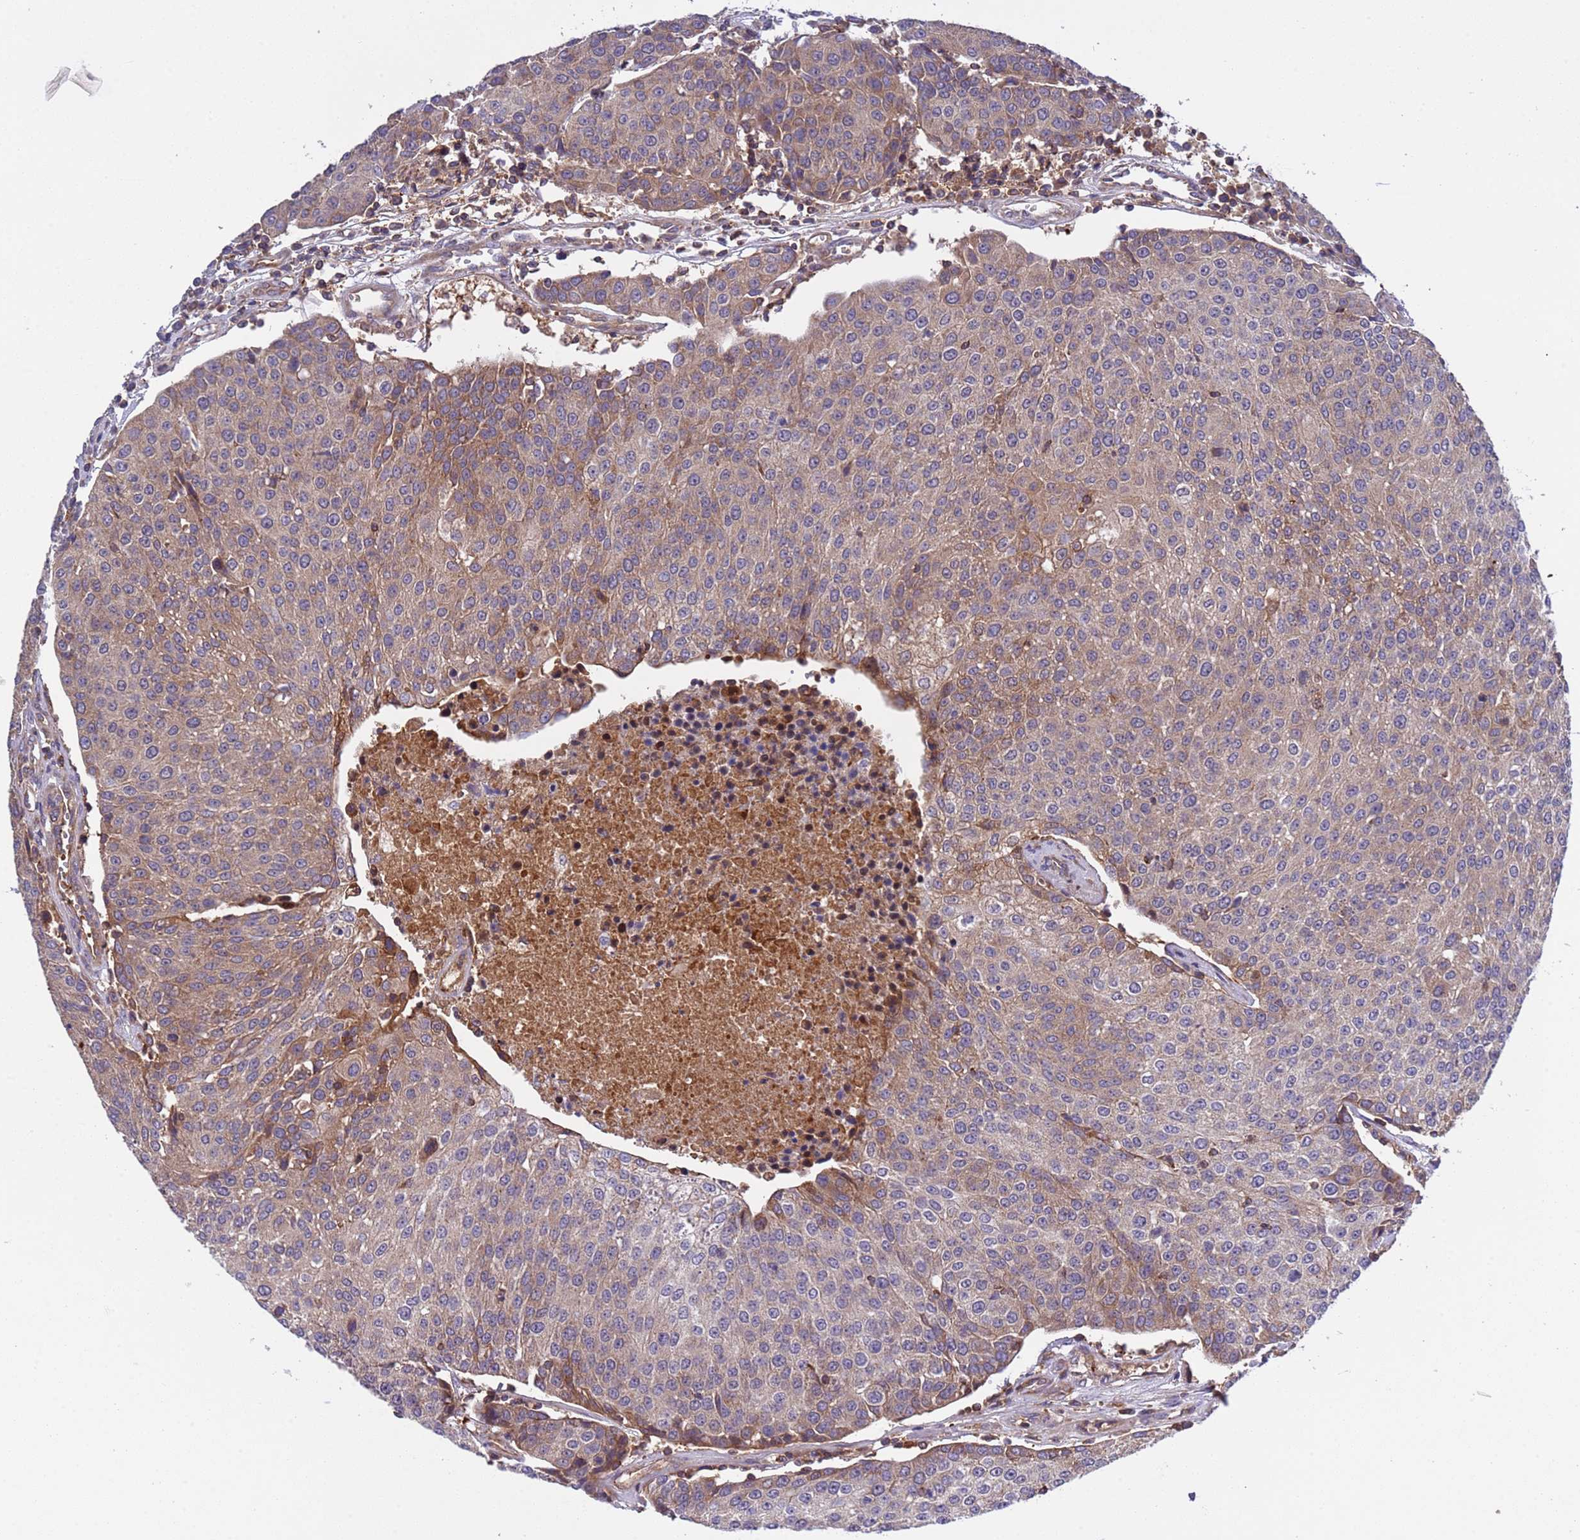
{"staining": {"intensity": "weak", "quantity": "25%-75%", "location": "cytoplasmic/membranous"}, "tissue": "urothelial cancer", "cell_type": "Tumor cells", "image_type": "cancer", "snomed": [{"axis": "morphology", "description": "Urothelial carcinoma, High grade"}, {"axis": "topography", "description": "Urinary bladder"}], "caption": "Urothelial cancer was stained to show a protein in brown. There is low levels of weak cytoplasmic/membranous positivity in approximately 25%-75% of tumor cells. Immunohistochemistry (ihc) stains the protein in brown and the nuclei are stained blue.", "gene": "PARP16", "patient": {"sex": "female", "age": 85}}